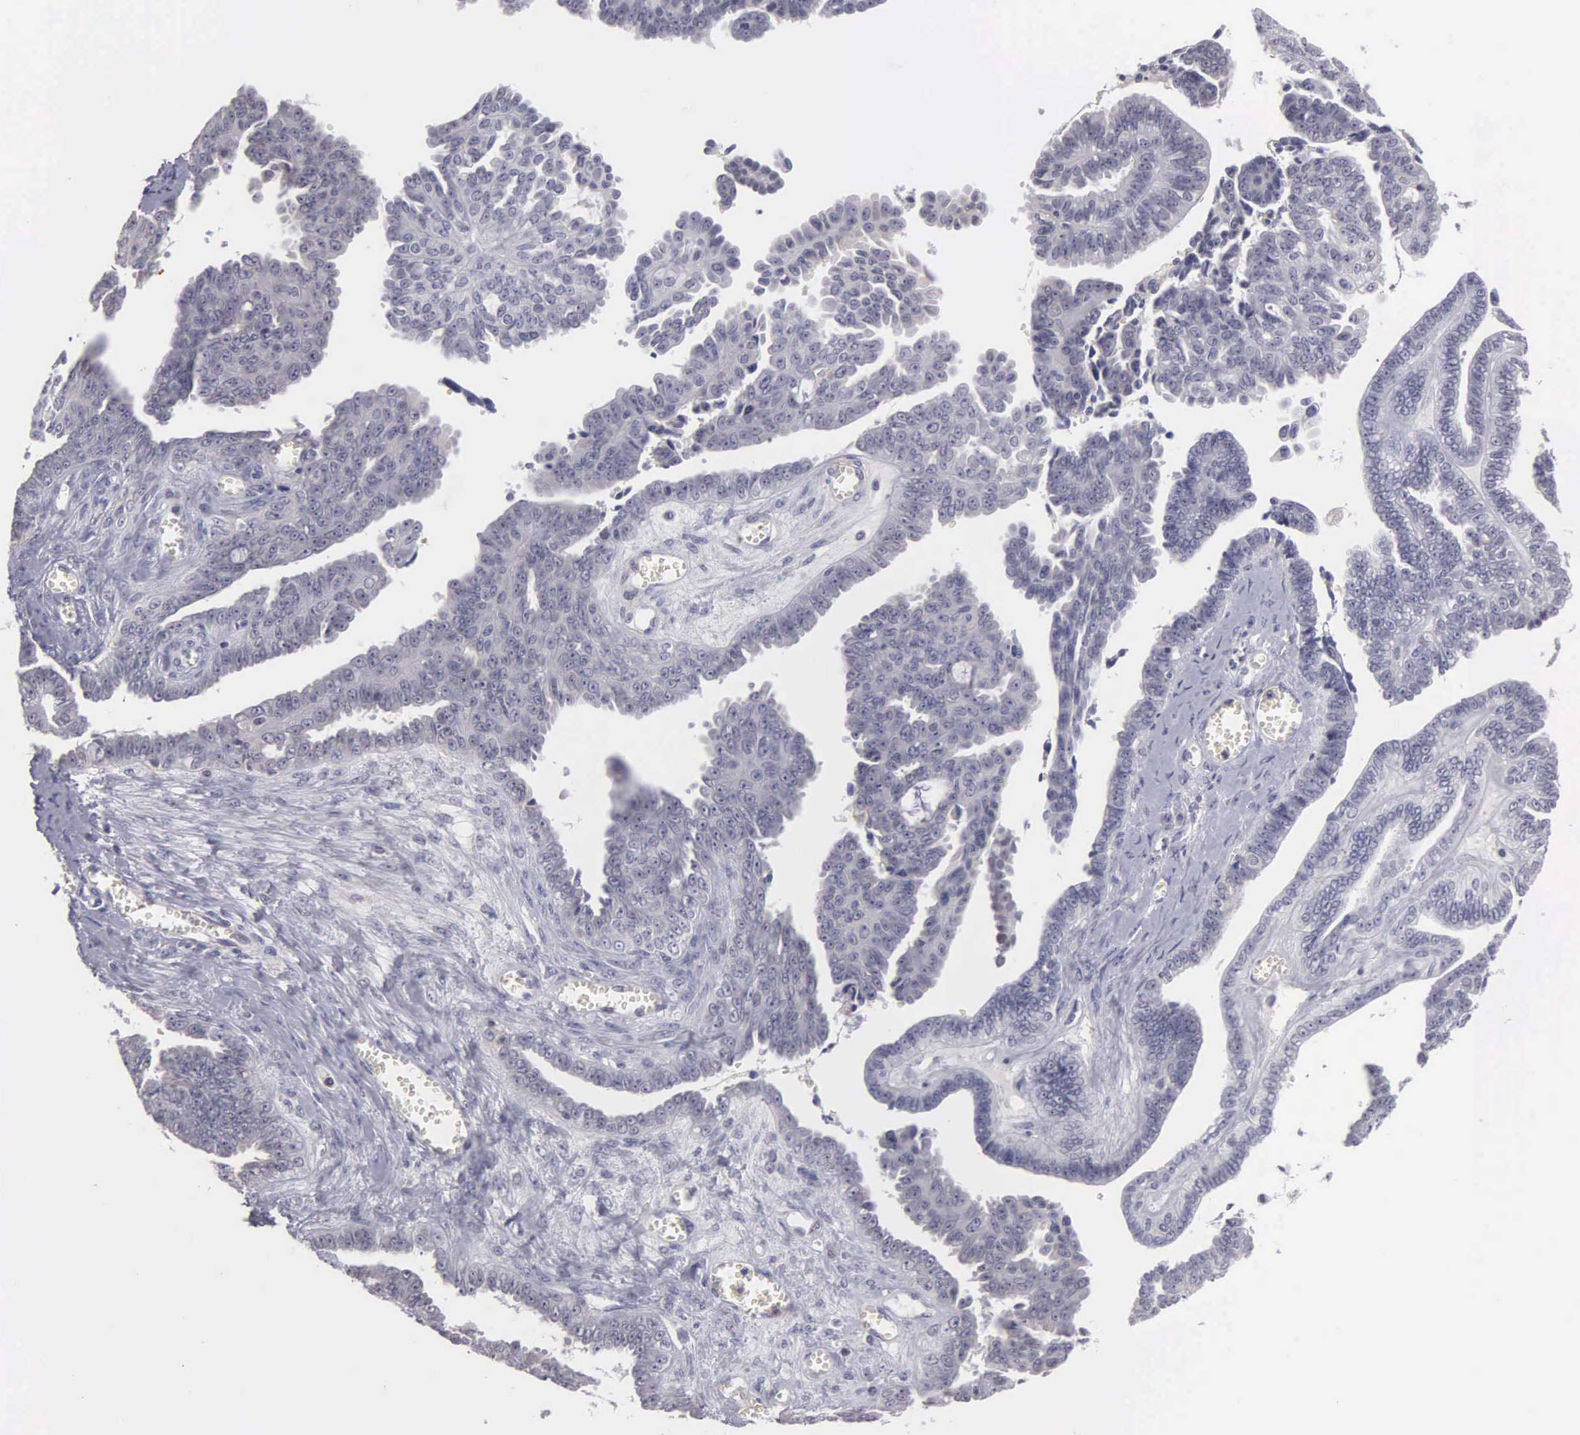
{"staining": {"intensity": "negative", "quantity": "none", "location": "none"}, "tissue": "ovarian cancer", "cell_type": "Tumor cells", "image_type": "cancer", "snomed": [{"axis": "morphology", "description": "Cystadenocarcinoma, serous, NOS"}, {"axis": "topography", "description": "Ovary"}], "caption": "Micrograph shows no significant protein positivity in tumor cells of ovarian cancer (serous cystadenocarcinoma).", "gene": "BRD1", "patient": {"sex": "female", "age": 71}}